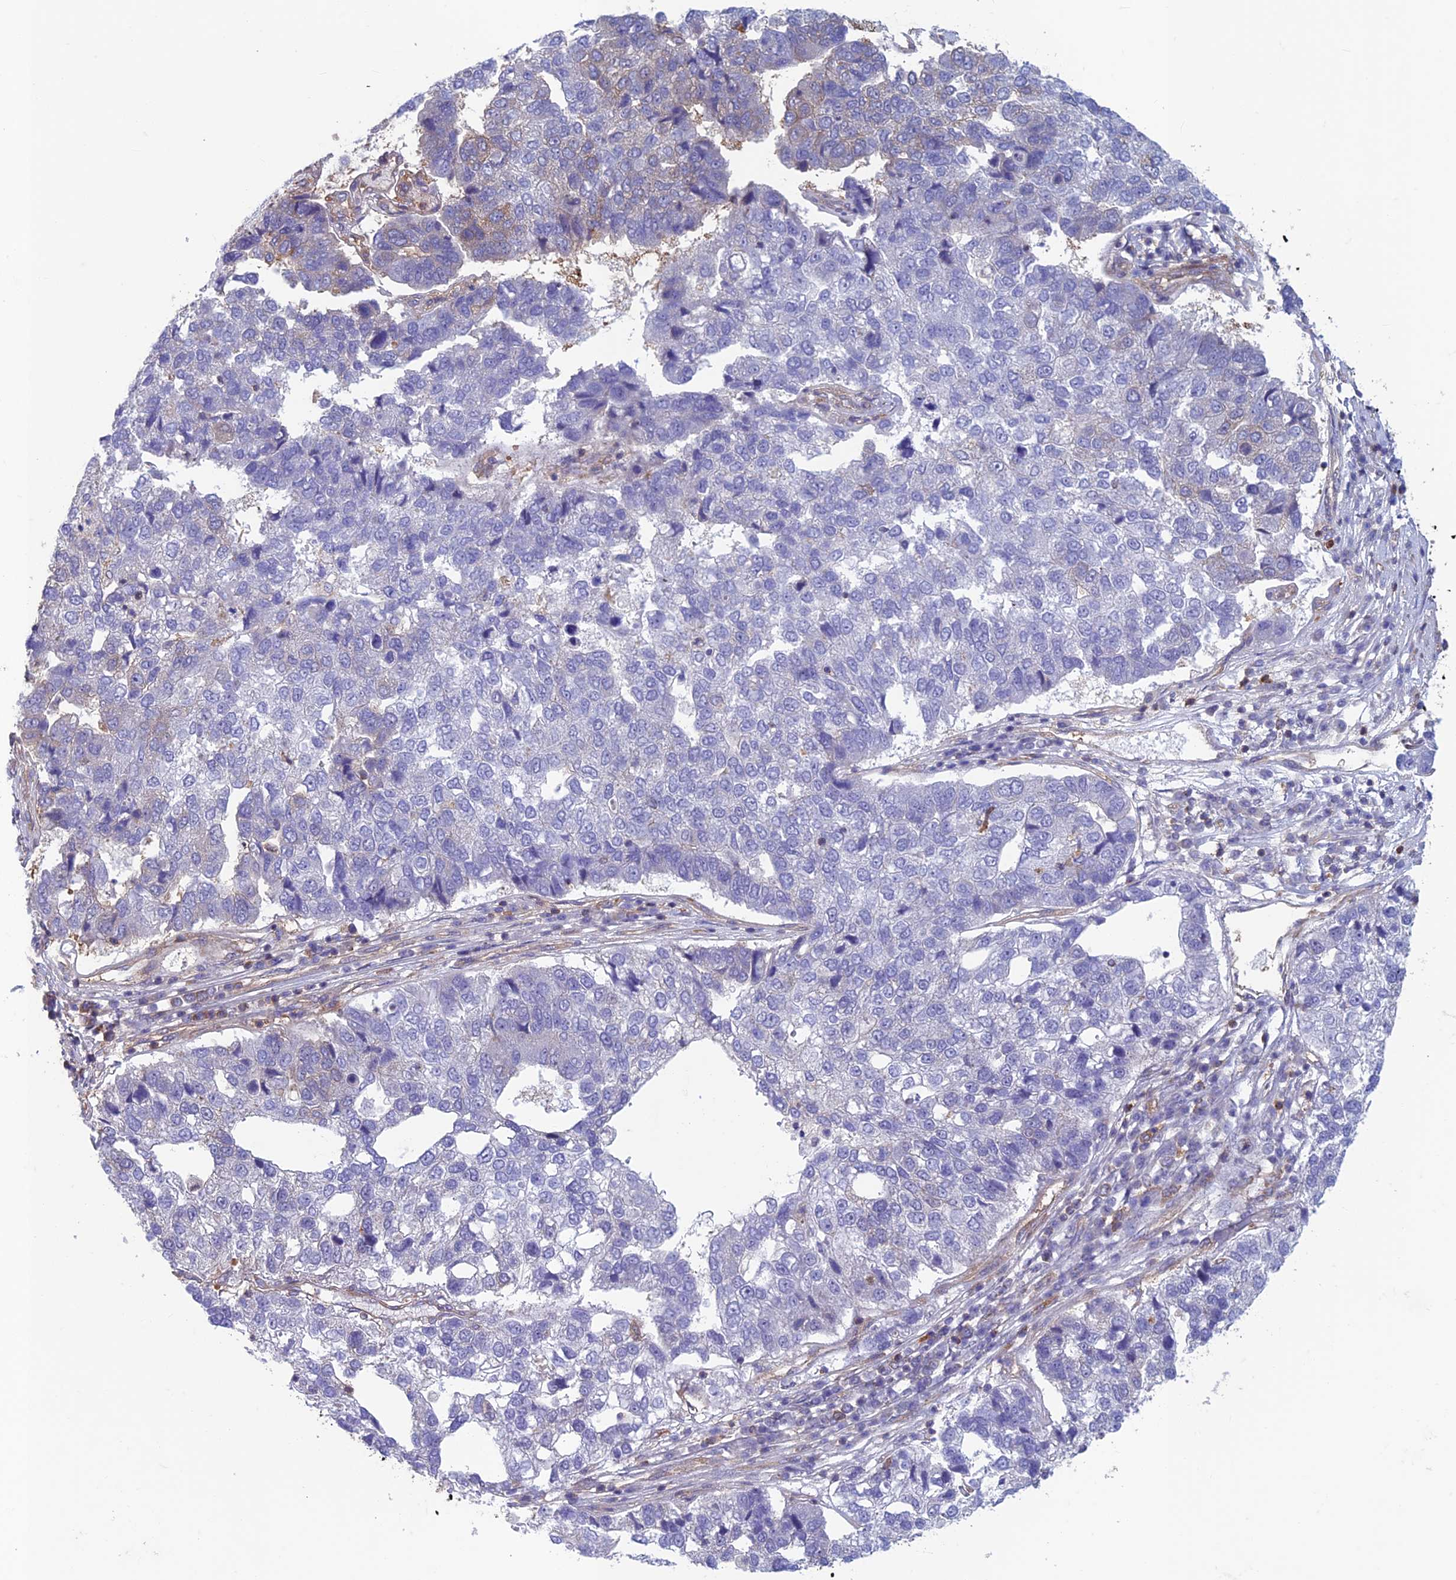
{"staining": {"intensity": "negative", "quantity": "none", "location": "none"}, "tissue": "pancreatic cancer", "cell_type": "Tumor cells", "image_type": "cancer", "snomed": [{"axis": "morphology", "description": "Adenocarcinoma, NOS"}, {"axis": "topography", "description": "Pancreas"}], "caption": "Human pancreatic cancer (adenocarcinoma) stained for a protein using immunohistochemistry shows no expression in tumor cells.", "gene": "DNM1L", "patient": {"sex": "female", "age": 61}}